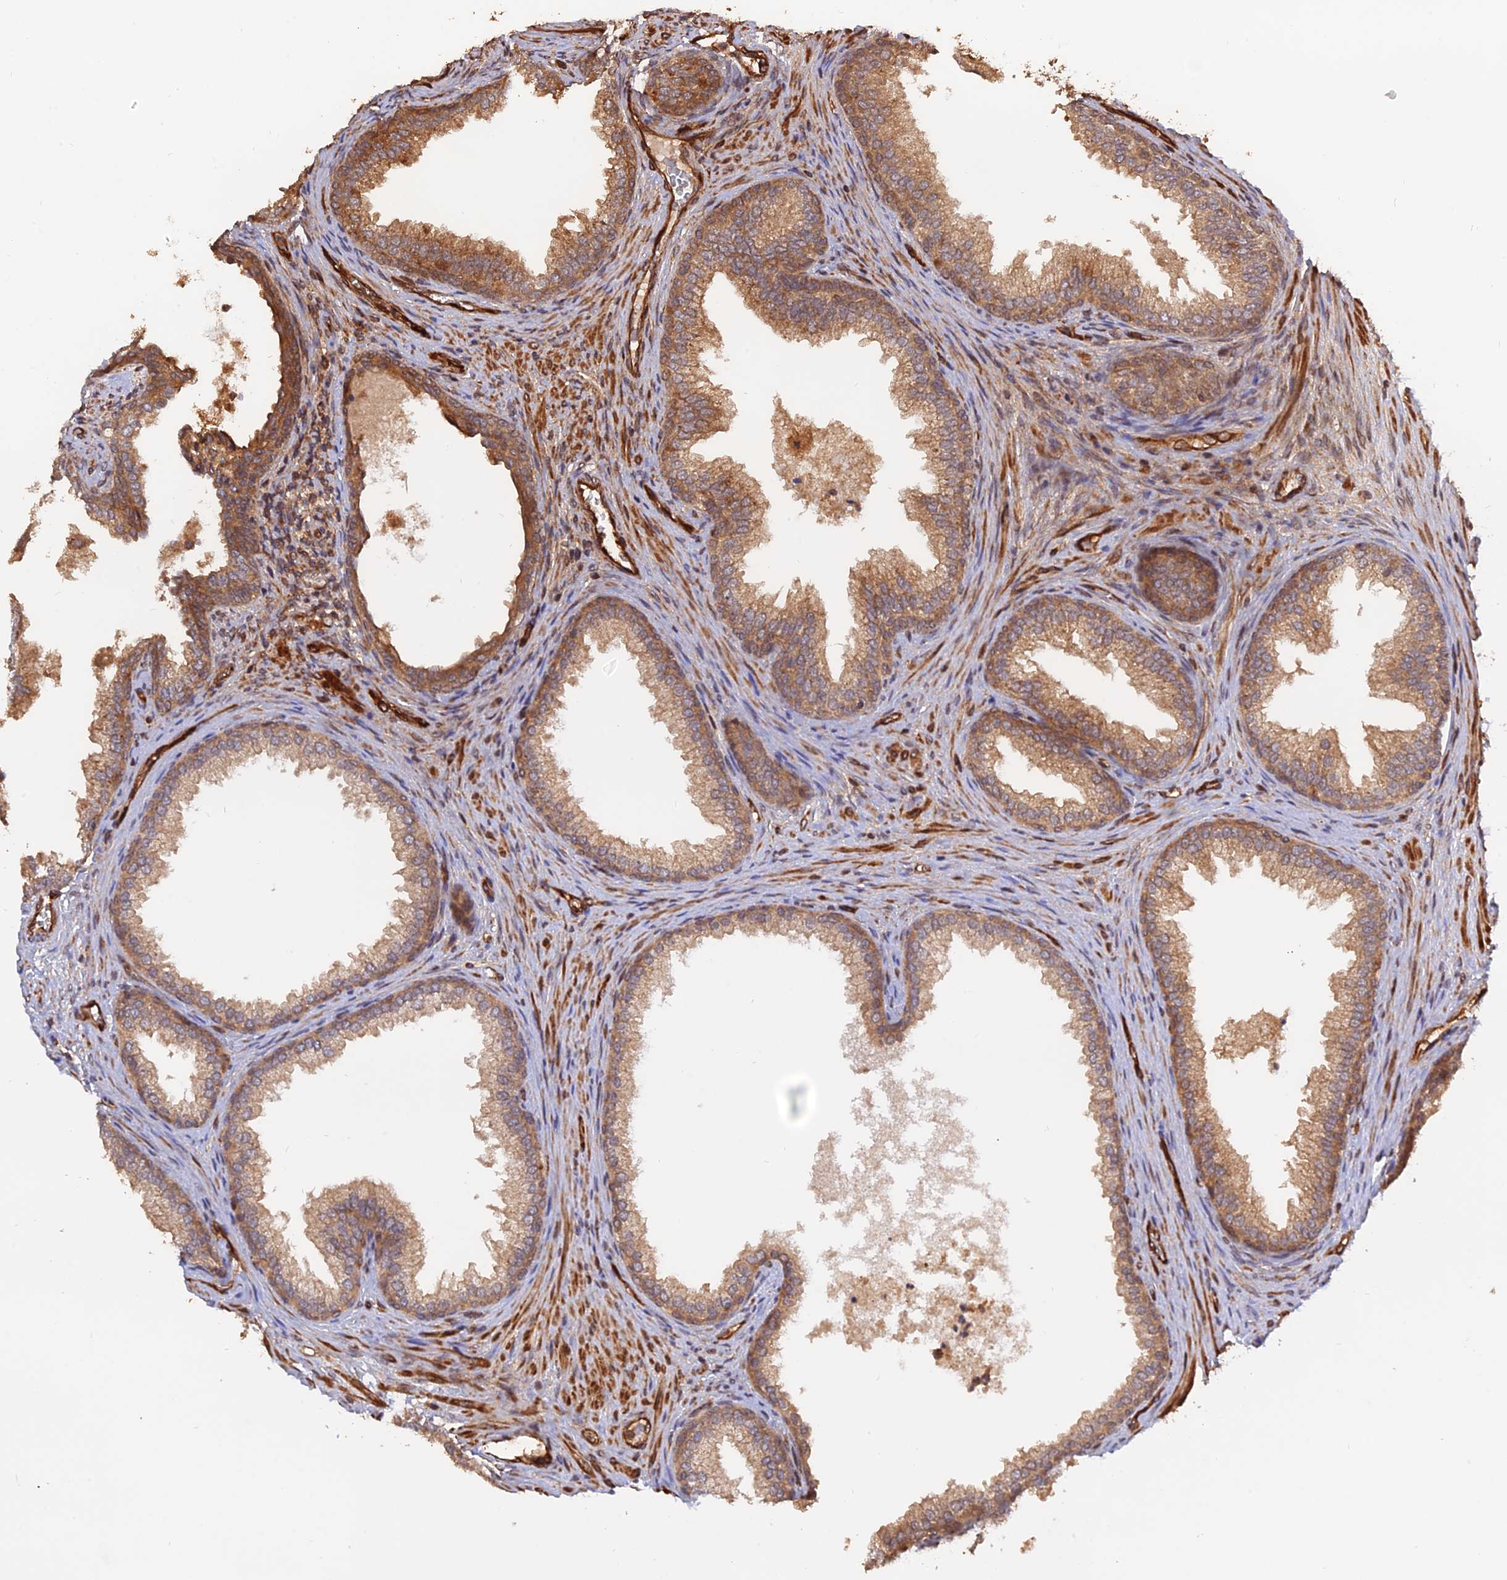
{"staining": {"intensity": "moderate", "quantity": "25%-75%", "location": "cytoplasmic/membranous"}, "tissue": "prostate", "cell_type": "Glandular cells", "image_type": "normal", "snomed": [{"axis": "morphology", "description": "Normal tissue, NOS"}, {"axis": "topography", "description": "Prostate"}], "caption": "DAB immunohistochemical staining of unremarkable human prostate demonstrates moderate cytoplasmic/membranous protein expression in about 25%-75% of glandular cells. Using DAB (3,3'-diaminobenzidine) (brown) and hematoxylin (blue) stains, captured at high magnification using brightfield microscopy.", "gene": "CREBL2", "patient": {"sex": "male", "age": 76}}